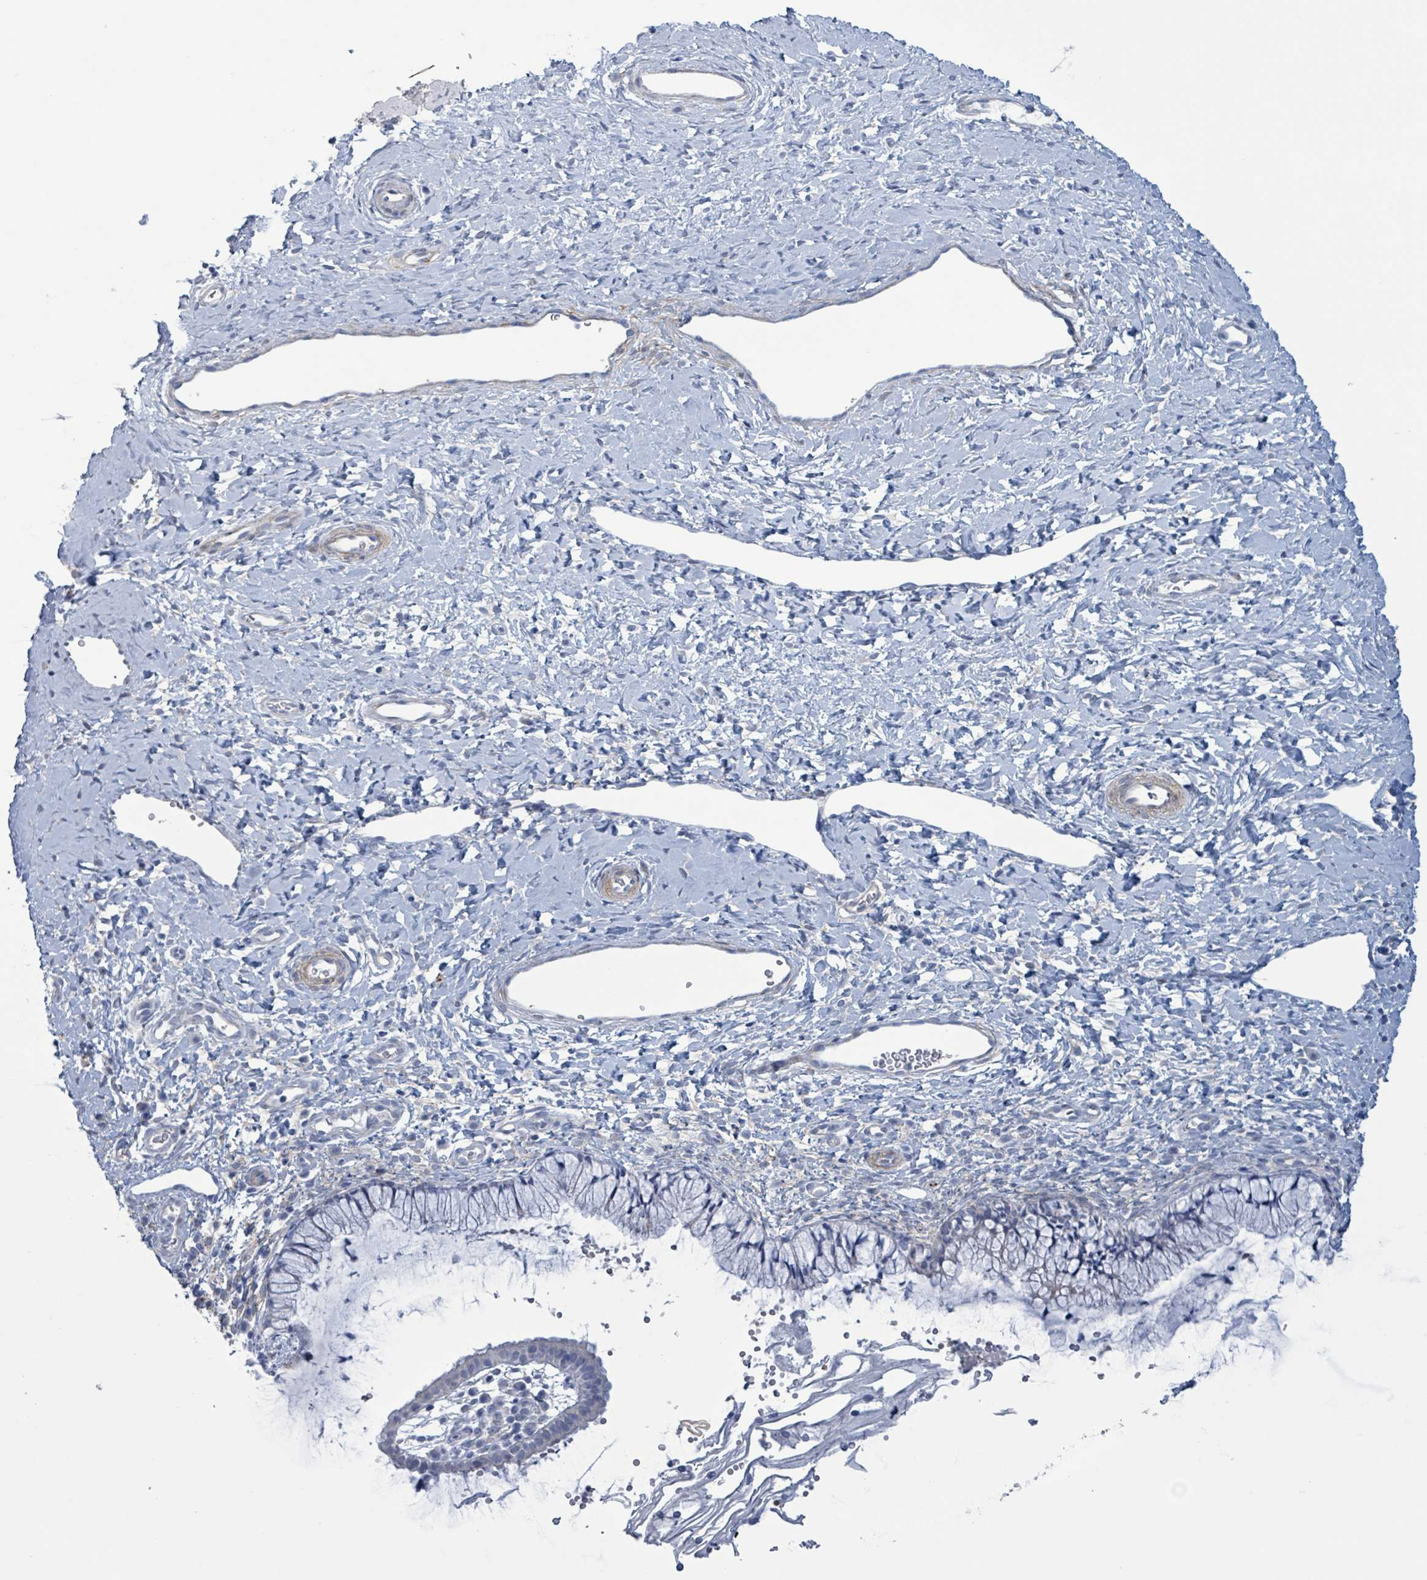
{"staining": {"intensity": "negative", "quantity": "none", "location": "none"}, "tissue": "cervix", "cell_type": "Glandular cells", "image_type": "normal", "snomed": [{"axis": "morphology", "description": "Normal tissue, NOS"}, {"axis": "topography", "description": "Cervix"}], "caption": "Human cervix stained for a protein using immunohistochemistry exhibits no positivity in glandular cells.", "gene": "PKLR", "patient": {"sex": "female", "age": 36}}